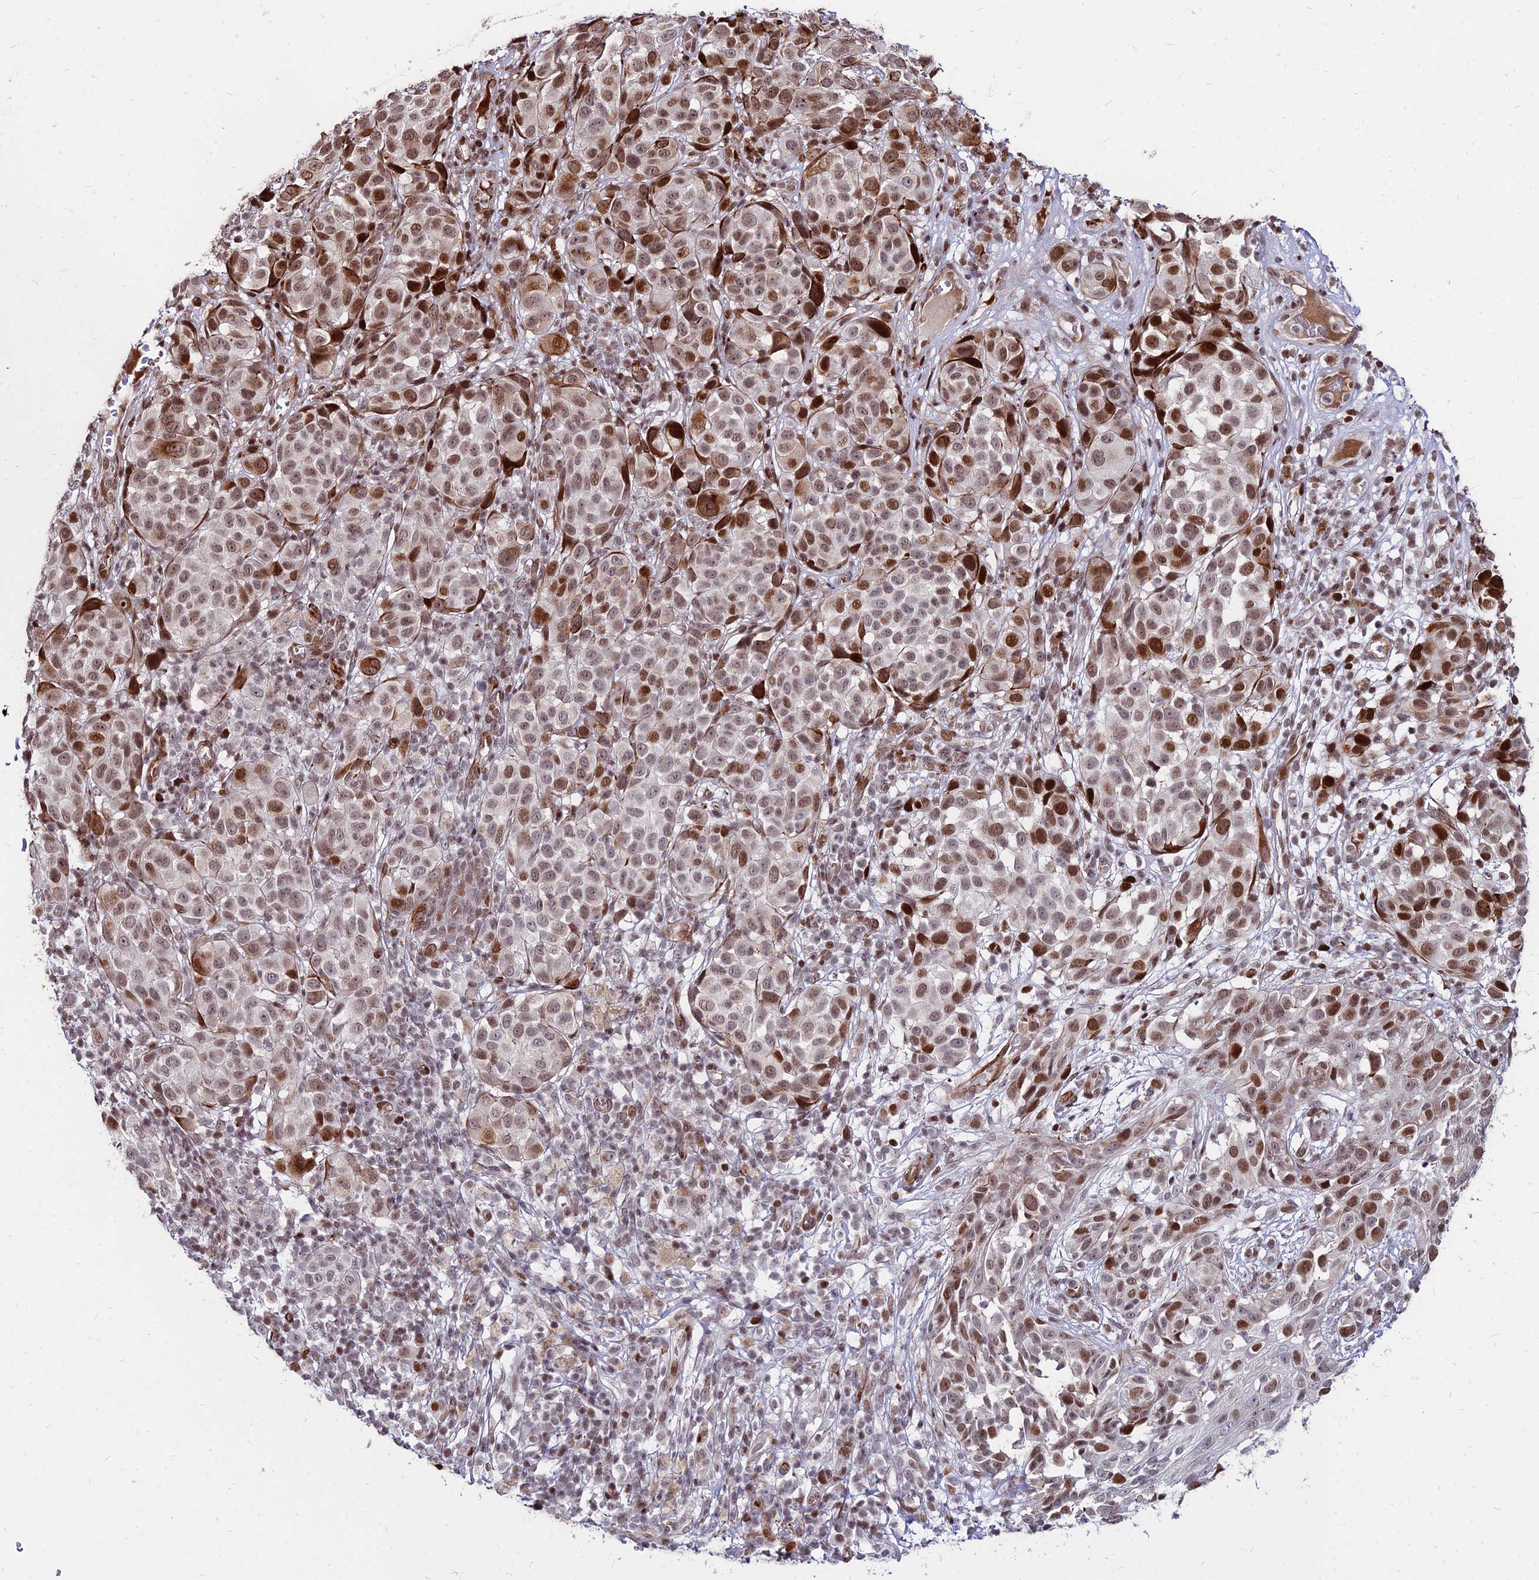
{"staining": {"intensity": "moderate", "quantity": ">75%", "location": "nuclear"}, "tissue": "melanoma", "cell_type": "Tumor cells", "image_type": "cancer", "snomed": [{"axis": "morphology", "description": "Malignant melanoma, NOS"}, {"axis": "topography", "description": "Skin"}], "caption": "Melanoma stained for a protein exhibits moderate nuclear positivity in tumor cells. The staining is performed using DAB brown chromogen to label protein expression. The nuclei are counter-stained blue using hematoxylin.", "gene": "NYAP2", "patient": {"sex": "male", "age": 38}}